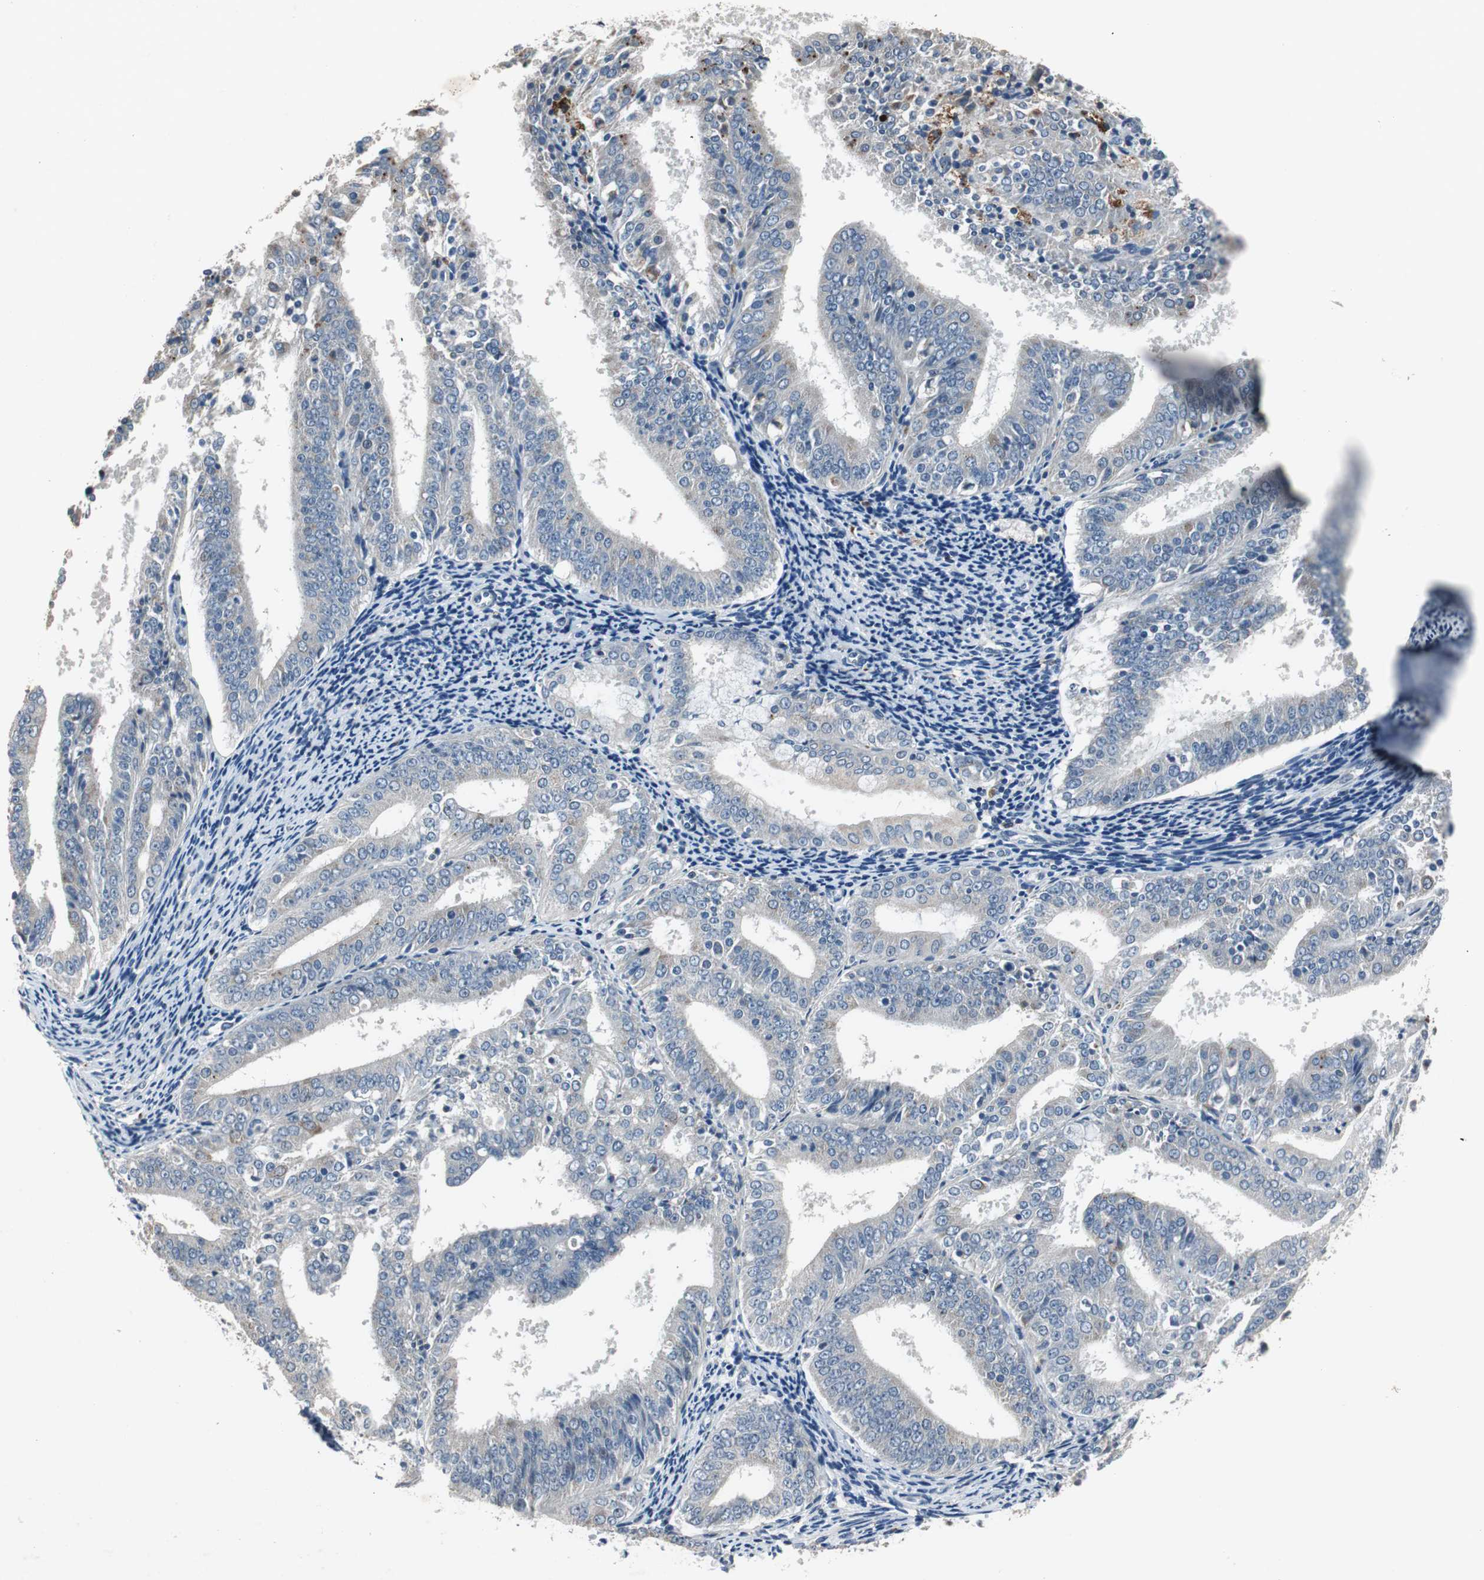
{"staining": {"intensity": "negative", "quantity": "none", "location": "none"}, "tissue": "endometrial cancer", "cell_type": "Tumor cells", "image_type": "cancer", "snomed": [{"axis": "morphology", "description": "Adenocarcinoma, NOS"}, {"axis": "topography", "description": "Endometrium"}], "caption": "IHC histopathology image of human endometrial cancer (adenocarcinoma) stained for a protein (brown), which reveals no staining in tumor cells. Brightfield microscopy of immunohistochemistry (IHC) stained with DAB (brown) and hematoxylin (blue), captured at high magnification.", "gene": "PCYT1B", "patient": {"sex": "female", "age": 63}}